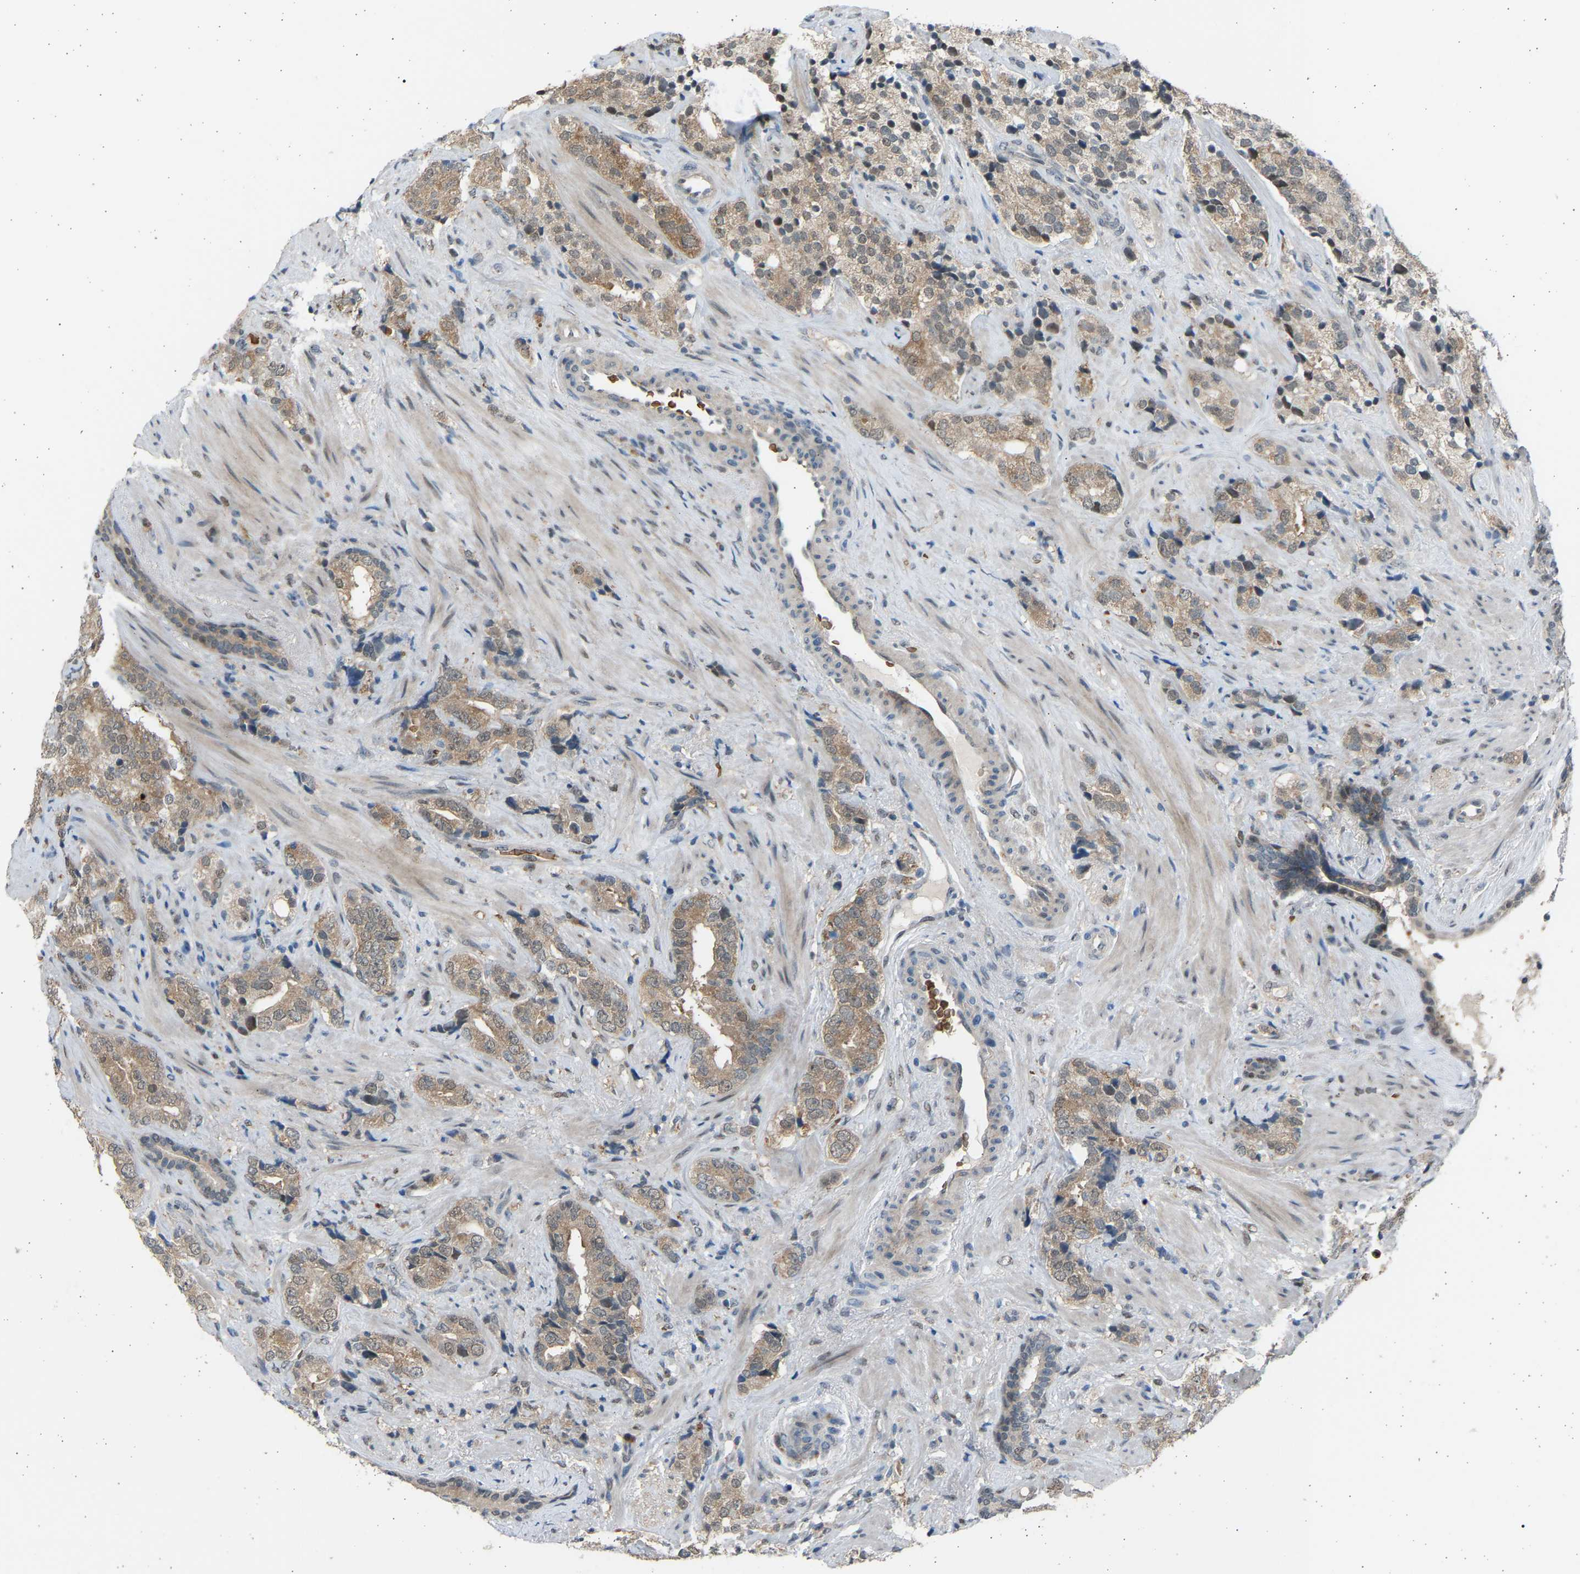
{"staining": {"intensity": "weak", "quantity": ">75%", "location": "cytoplasmic/membranous"}, "tissue": "prostate cancer", "cell_type": "Tumor cells", "image_type": "cancer", "snomed": [{"axis": "morphology", "description": "Adenocarcinoma, High grade"}, {"axis": "topography", "description": "Prostate"}], "caption": "Protein staining by immunohistochemistry reveals weak cytoplasmic/membranous positivity in about >75% of tumor cells in prostate cancer (high-grade adenocarcinoma). The protein of interest is stained brown, and the nuclei are stained in blue (DAB (3,3'-diaminobenzidine) IHC with brightfield microscopy, high magnification).", "gene": "BIRC2", "patient": {"sex": "male", "age": 71}}